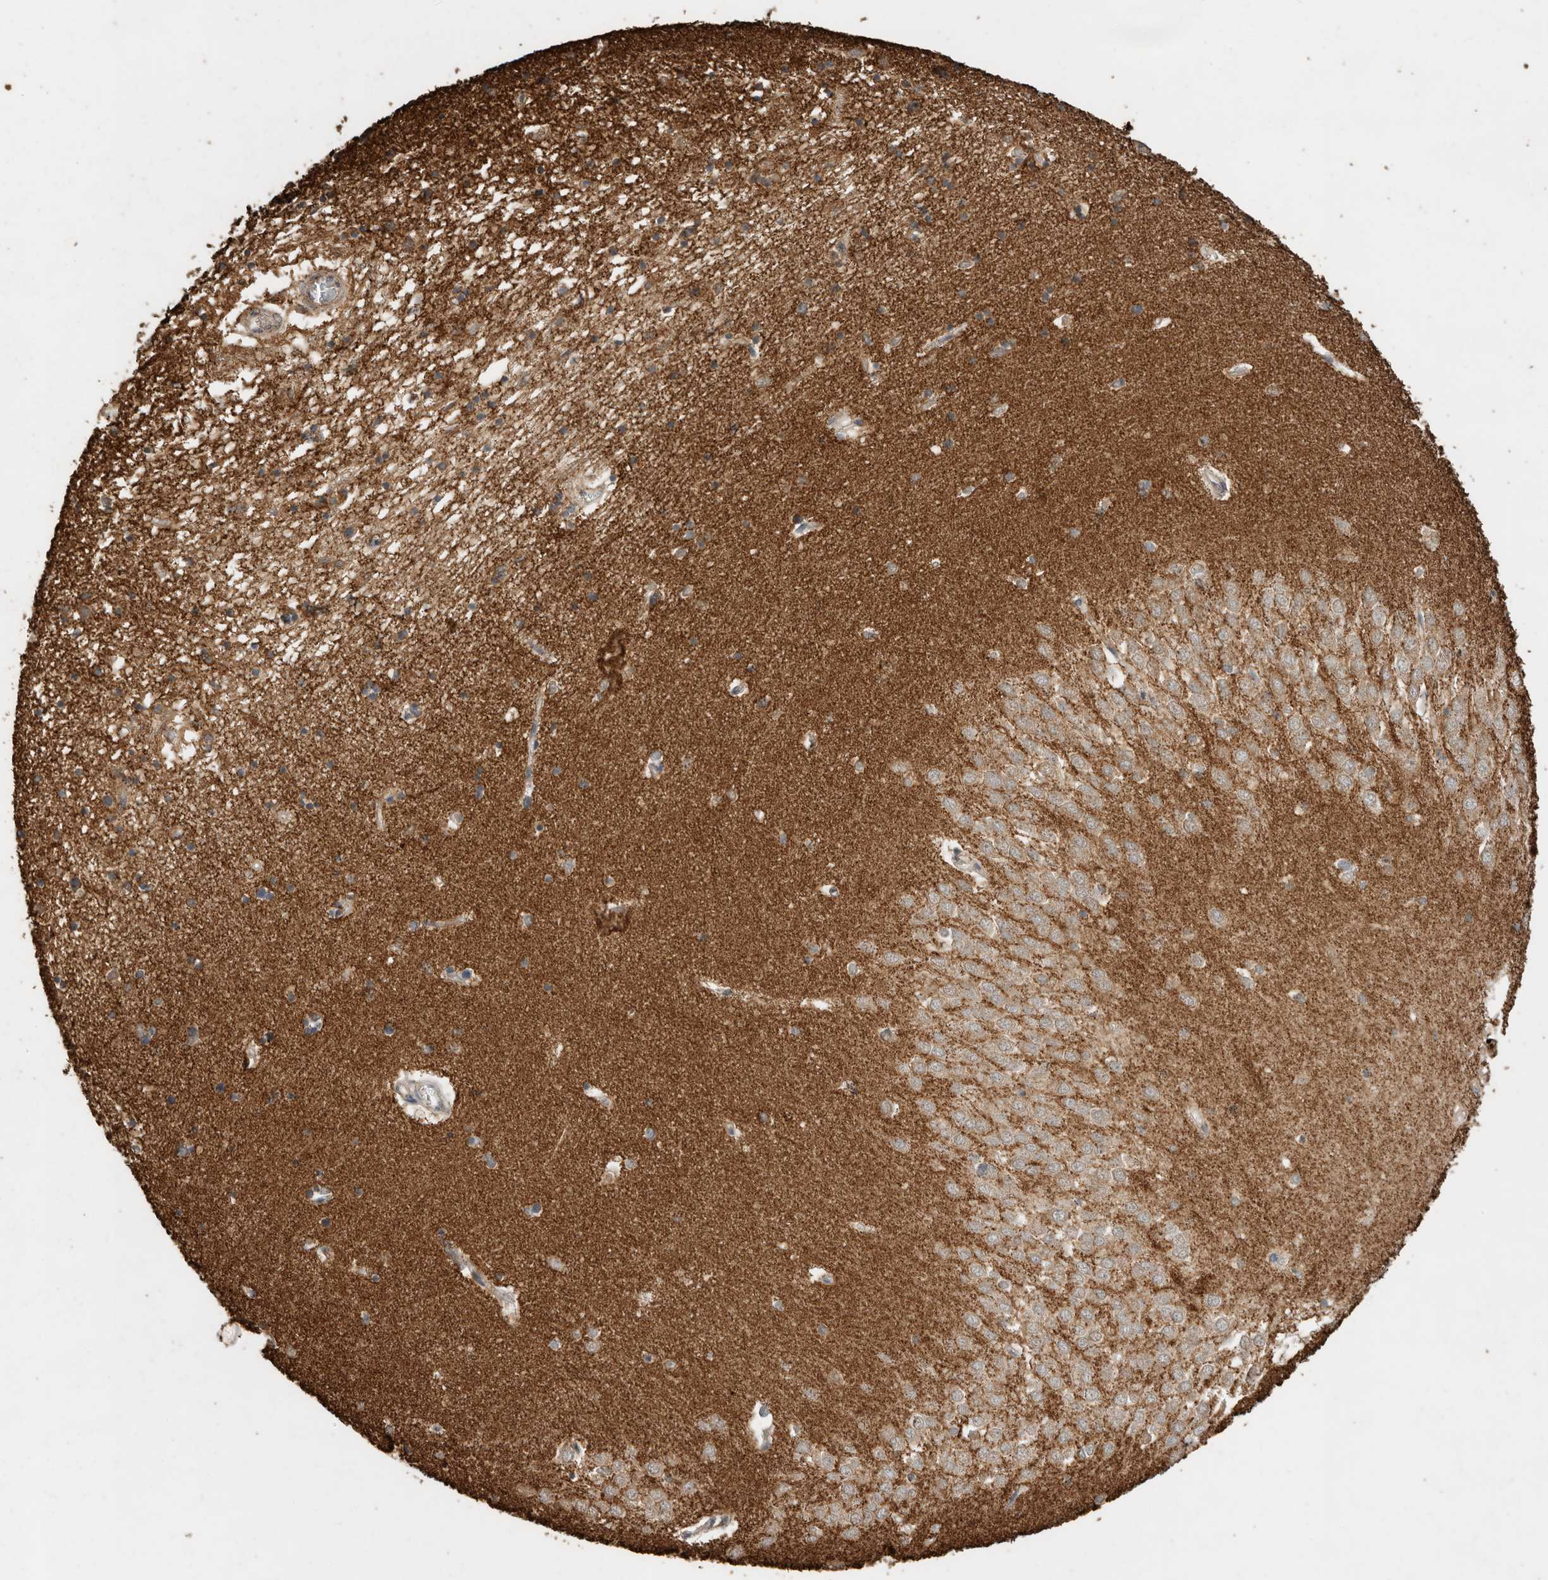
{"staining": {"intensity": "moderate", "quantity": "<25%", "location": "cytoplasmic/membranous"}, "tissue": "hippocampus", "cell_type": "Glial cells", "image_type": "normal", "snomed": [{"axis": "morphology", "description": "Normal tissue, NOS"}, {"axis": "topography", "description": "Hippocampus"}], "caption": "Immunohistochemistry (DAB (3,3'-diaminobenzidine)) staining of benign hippocampus demonstrates moderate cytoplasmic/membranous protein positivity in about <25% of glial cells.", "gene": "CTF1", "patient": {"sex": "male", "age": 70}}